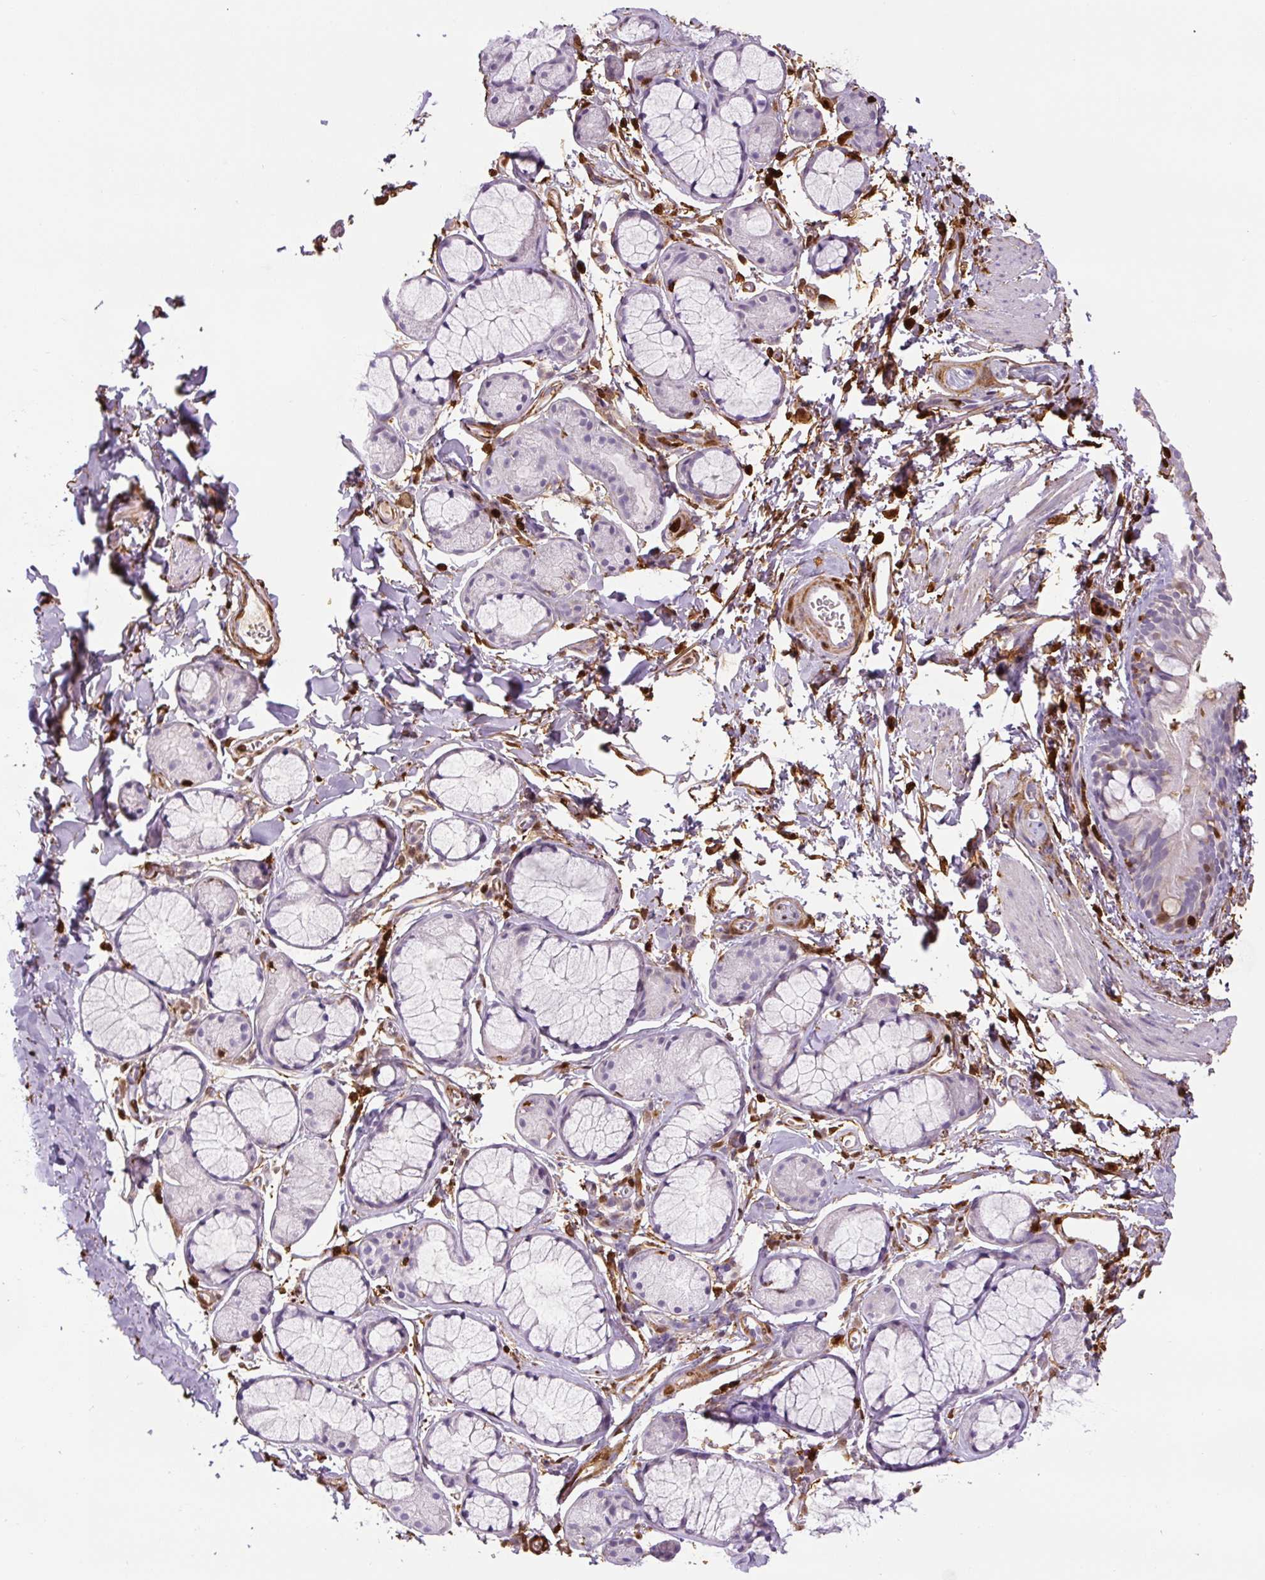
{"staining": {"intensity": "strong", "quantity": ">75%", "location": "cytoplasmic/membranous"}, "tissue": "soft tissue", "cell_type": "Fibroblasts", "image_type": "normal", "snomed": [{"axis": "morphology", "description": "Normal tissue, NOS"}, {"axis": "topography", "description": "Cartilage tissue"}, {"axis": "topography", "description": "Bronchus"}, {"axis": "topography", "description": "Peripheral nerve tissue"}], "caption": "Brown immunohistochemical staining in unremarkable soft tissue demonstrates strong cytoplasmic/membranous staining in approximately >75% of fibroblasts. (IHC, brightfield microscopy, high magnification).", "gene": "S100A4", "patient": {"sex": "female", "age": 59}}